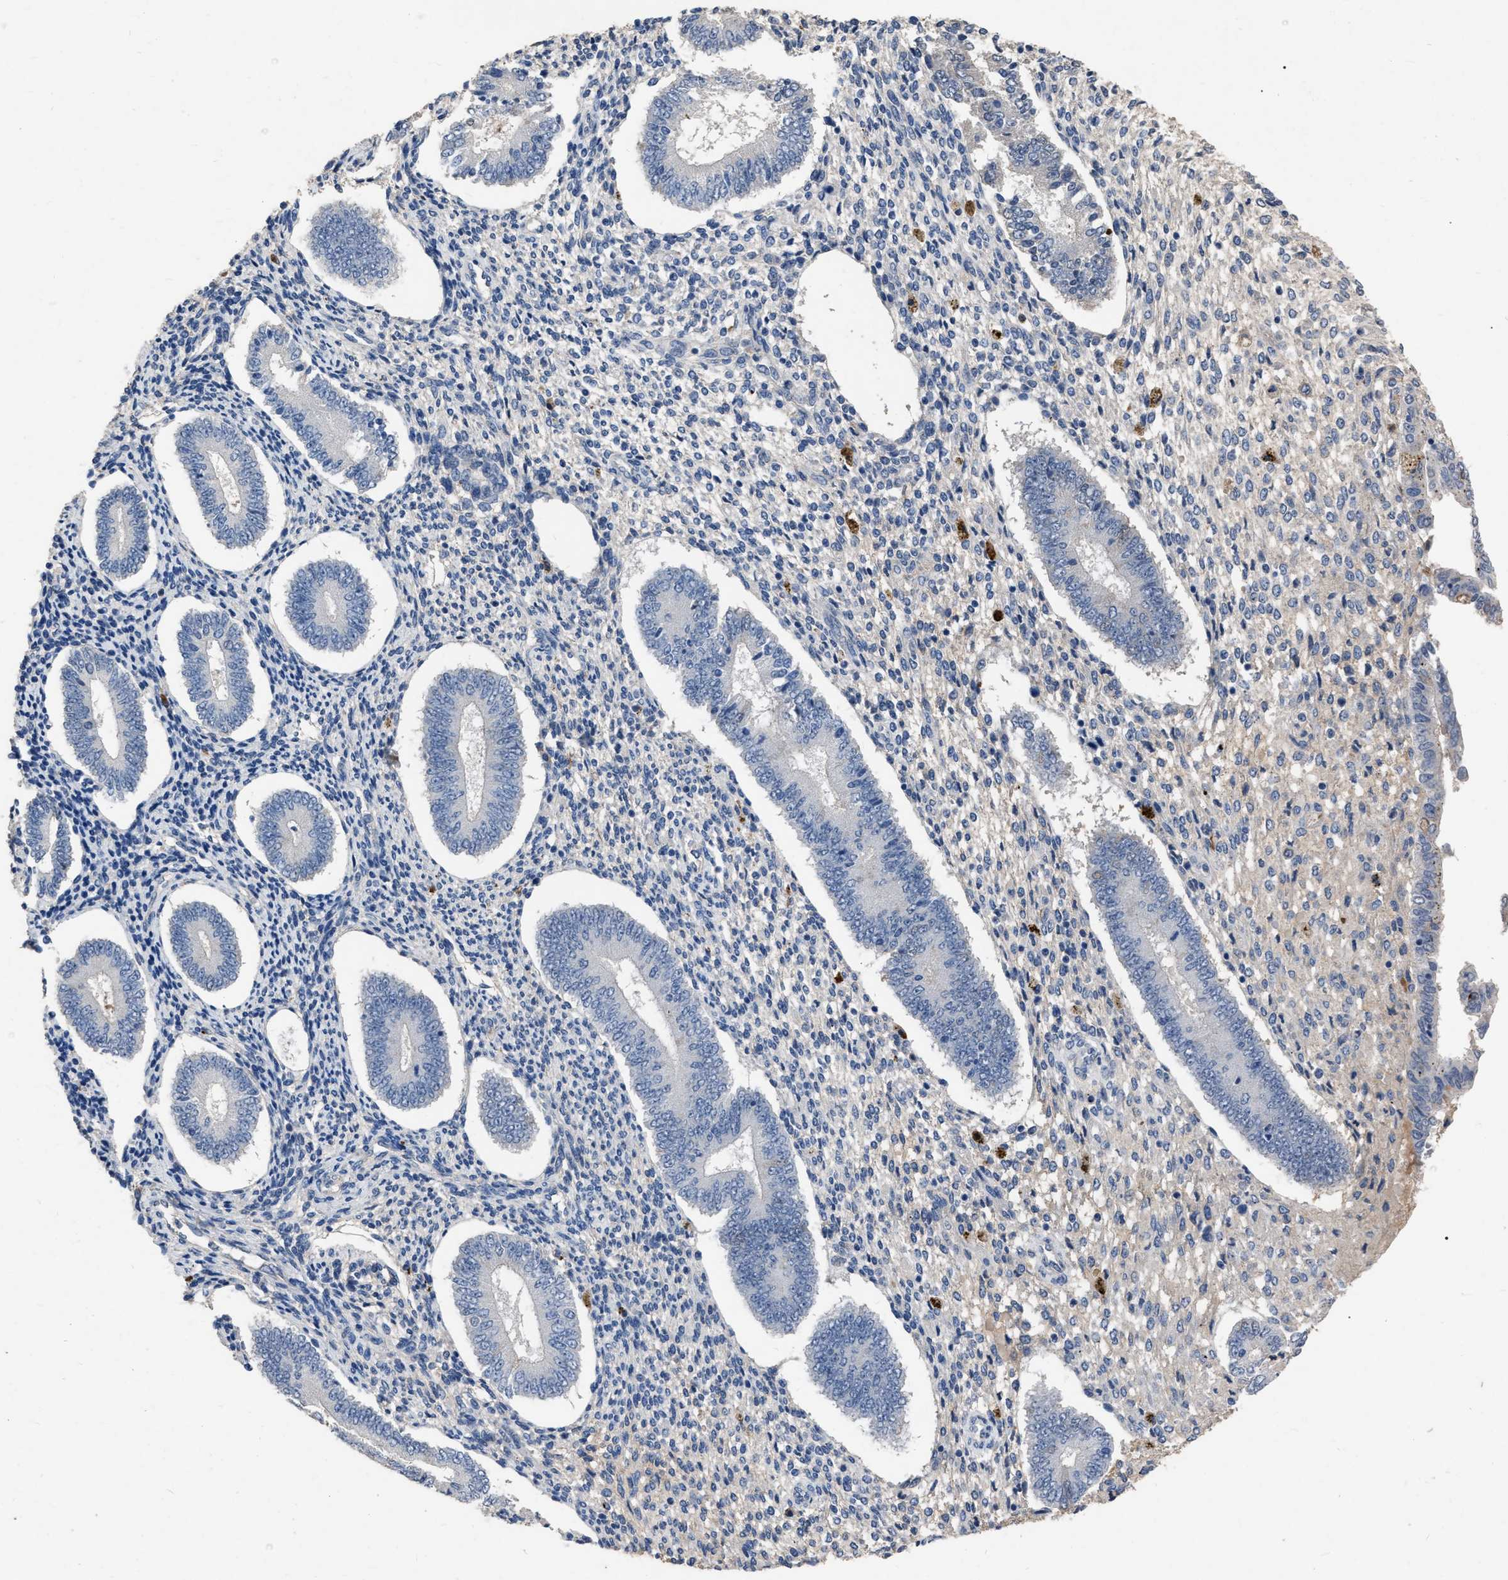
{"staining": {"intensity": "negative", "quantity": "none", "location": "none"}, "tissue": "endometrium", "cell_type": "Cells in endometrial stroma", "image_type": "normal", "snomed": [{"axis": "morphology", "description": "Normal tissue, NOS"}, {"axis": "topography", "description": "Endometrium"}], "caption": "High power microscopy image of an immunohistochemistry histopathology image of normal endometrium, revealing no significant expression in cells in endometrial stroma.", "gene": "HABP2", "patient": {"sex": "female", "age": 42}}